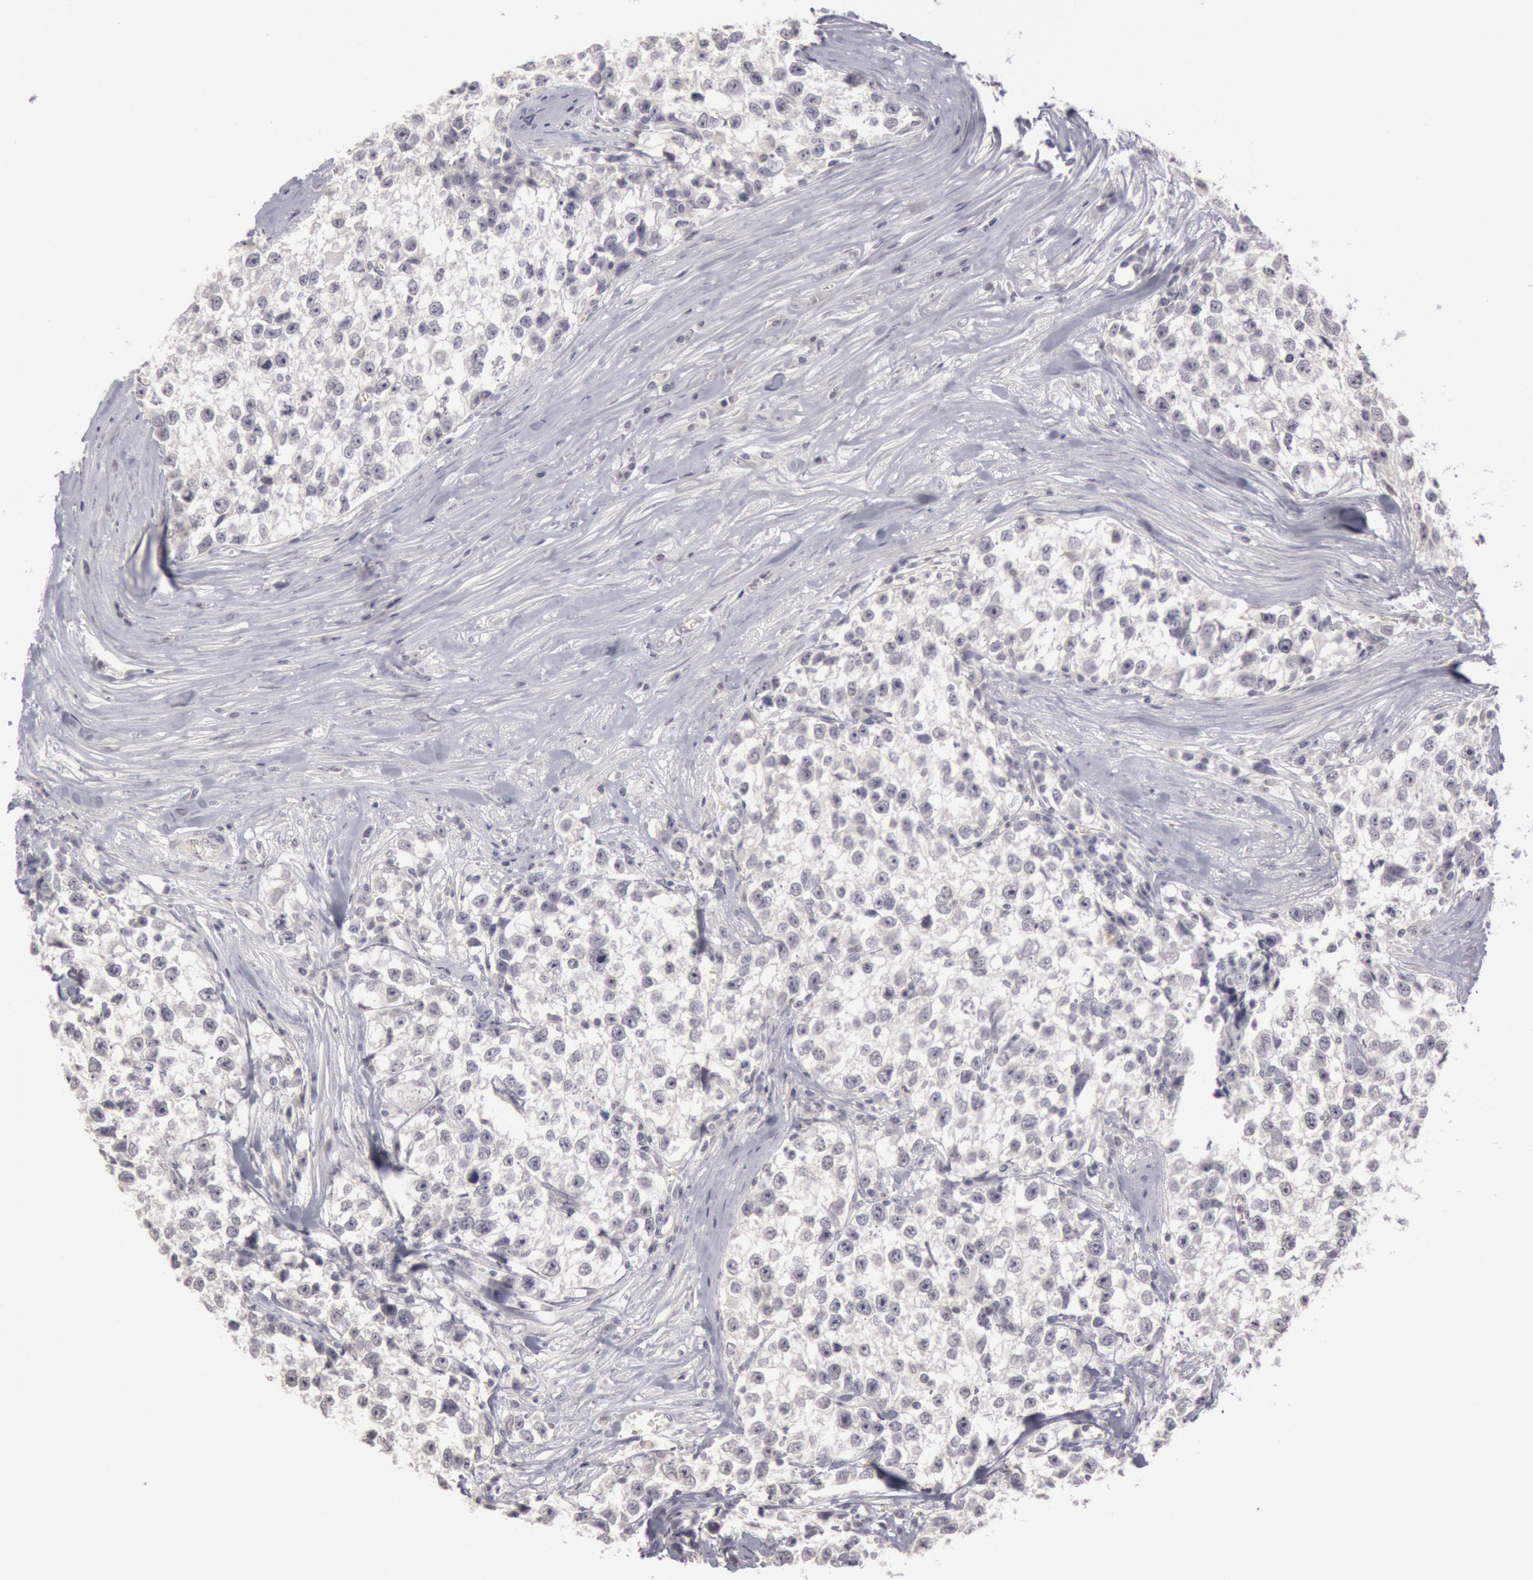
{"staining": {"intensity": "negative", "quantity": "none", "location": "none"}, "tissue": "testis cancer", "cell_type": "Tumor cells", "image_type": "cancer", "snomed": [{"axis": "morphology", "description": "Seminoma, NOS"}, {"axis": "morphology", "description": "Carcinoma, Embryonal, NOS"}, {"axis": "topography", "description": "Testis"}], "caption": "Tumor cells show no significant protein staining in seminoma (testis). (Immunohistochemistry, brightfield microscopy, high magnification).", "gene": "RIMBP3C", "patient": {"sex": "male", "age": 30}}